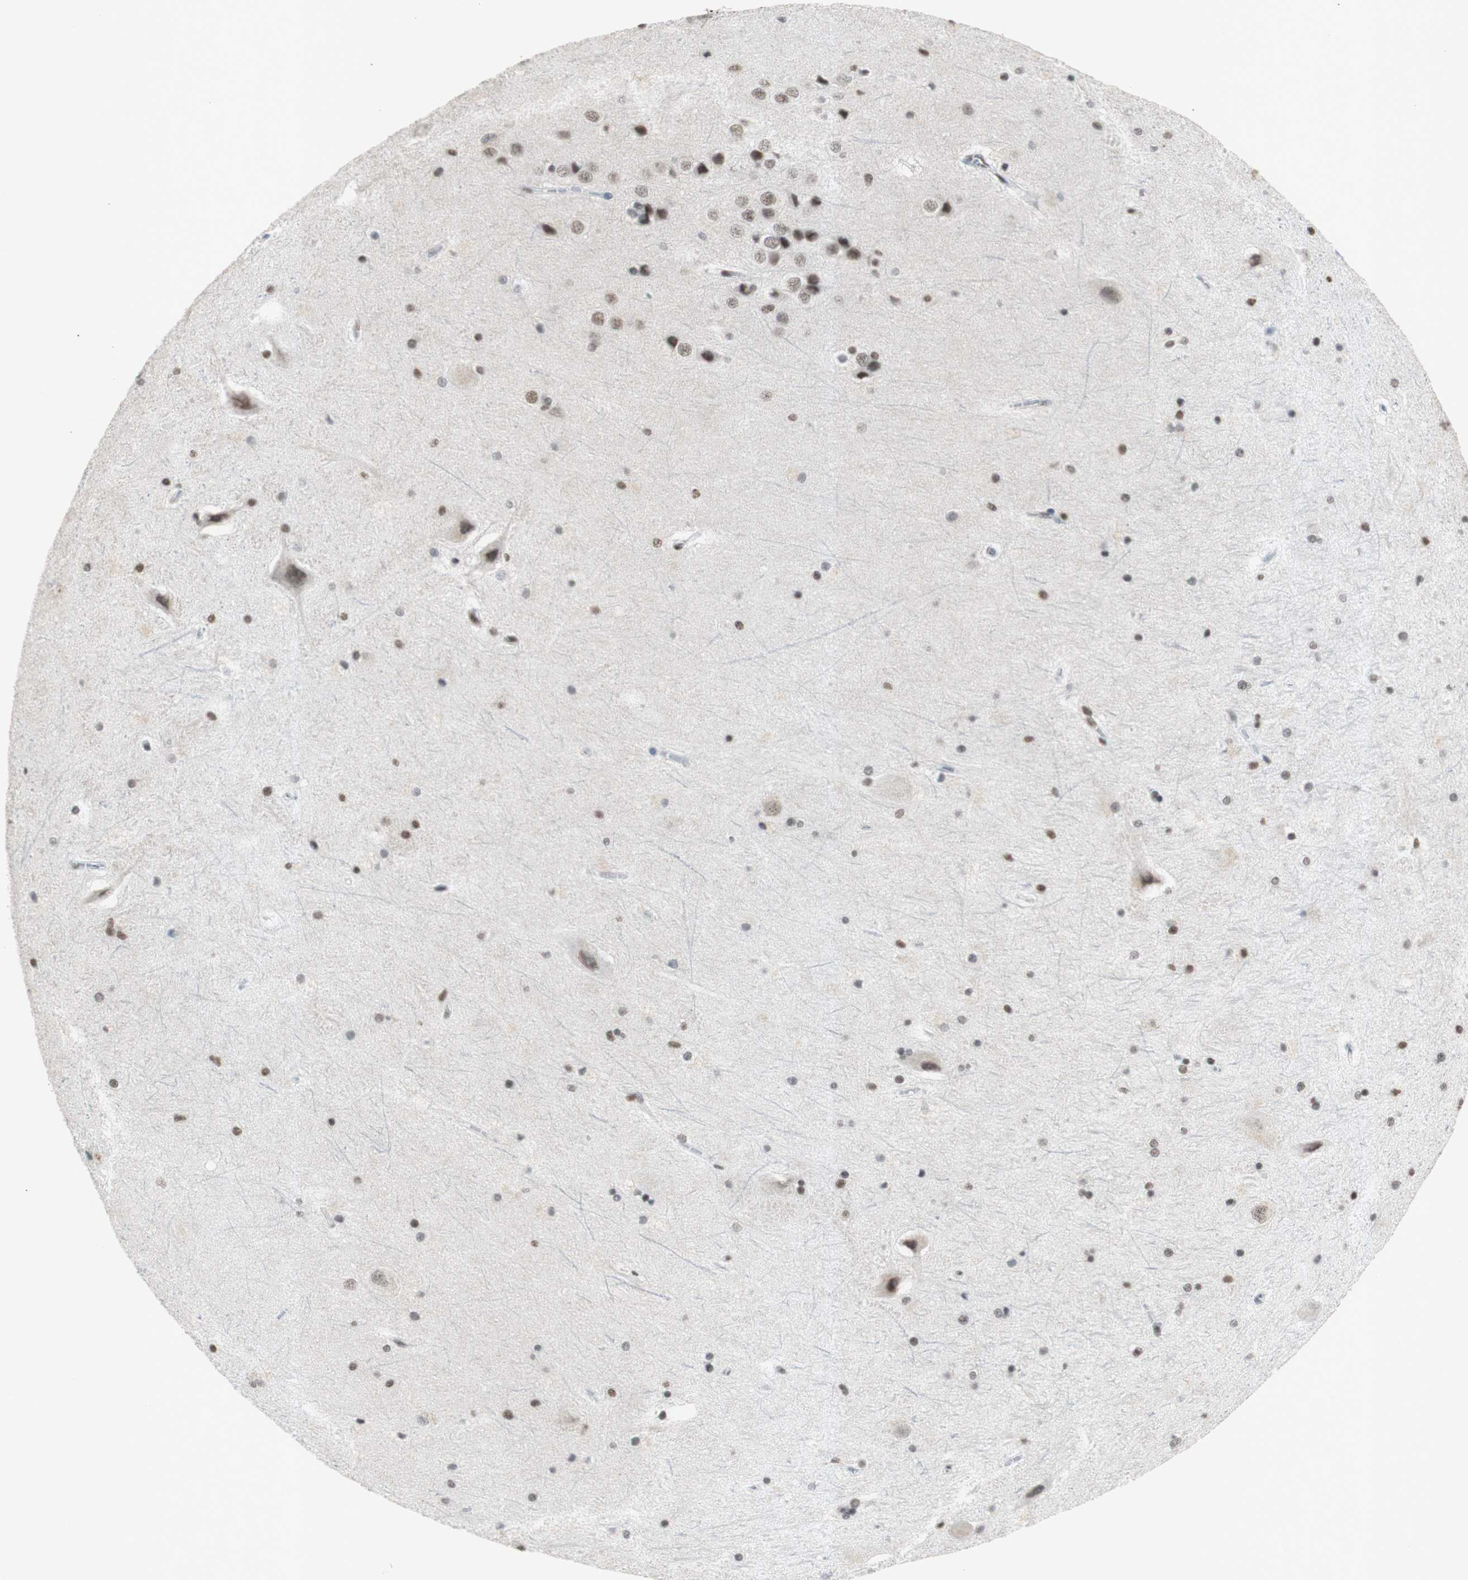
{"staining": {"intensity": "moderate", "quantity": "25%-75%", "location": "nuclear"}, "tissue": "hippocampus", "cell_type": "Glial cells", "image_type": "normal", "snomed": [{"axis": "morphology", "description": "Normal tissue, NOS"}, {"axis": "topography", "description": "Hippocampus"}], "caption": "Protein staining of unremarkable hippocampus displays moderate nuclear staining in about 25%-75% of glial cells.", "gene": "SNRPB", "patient": {"sex": "female", "age": 19}}